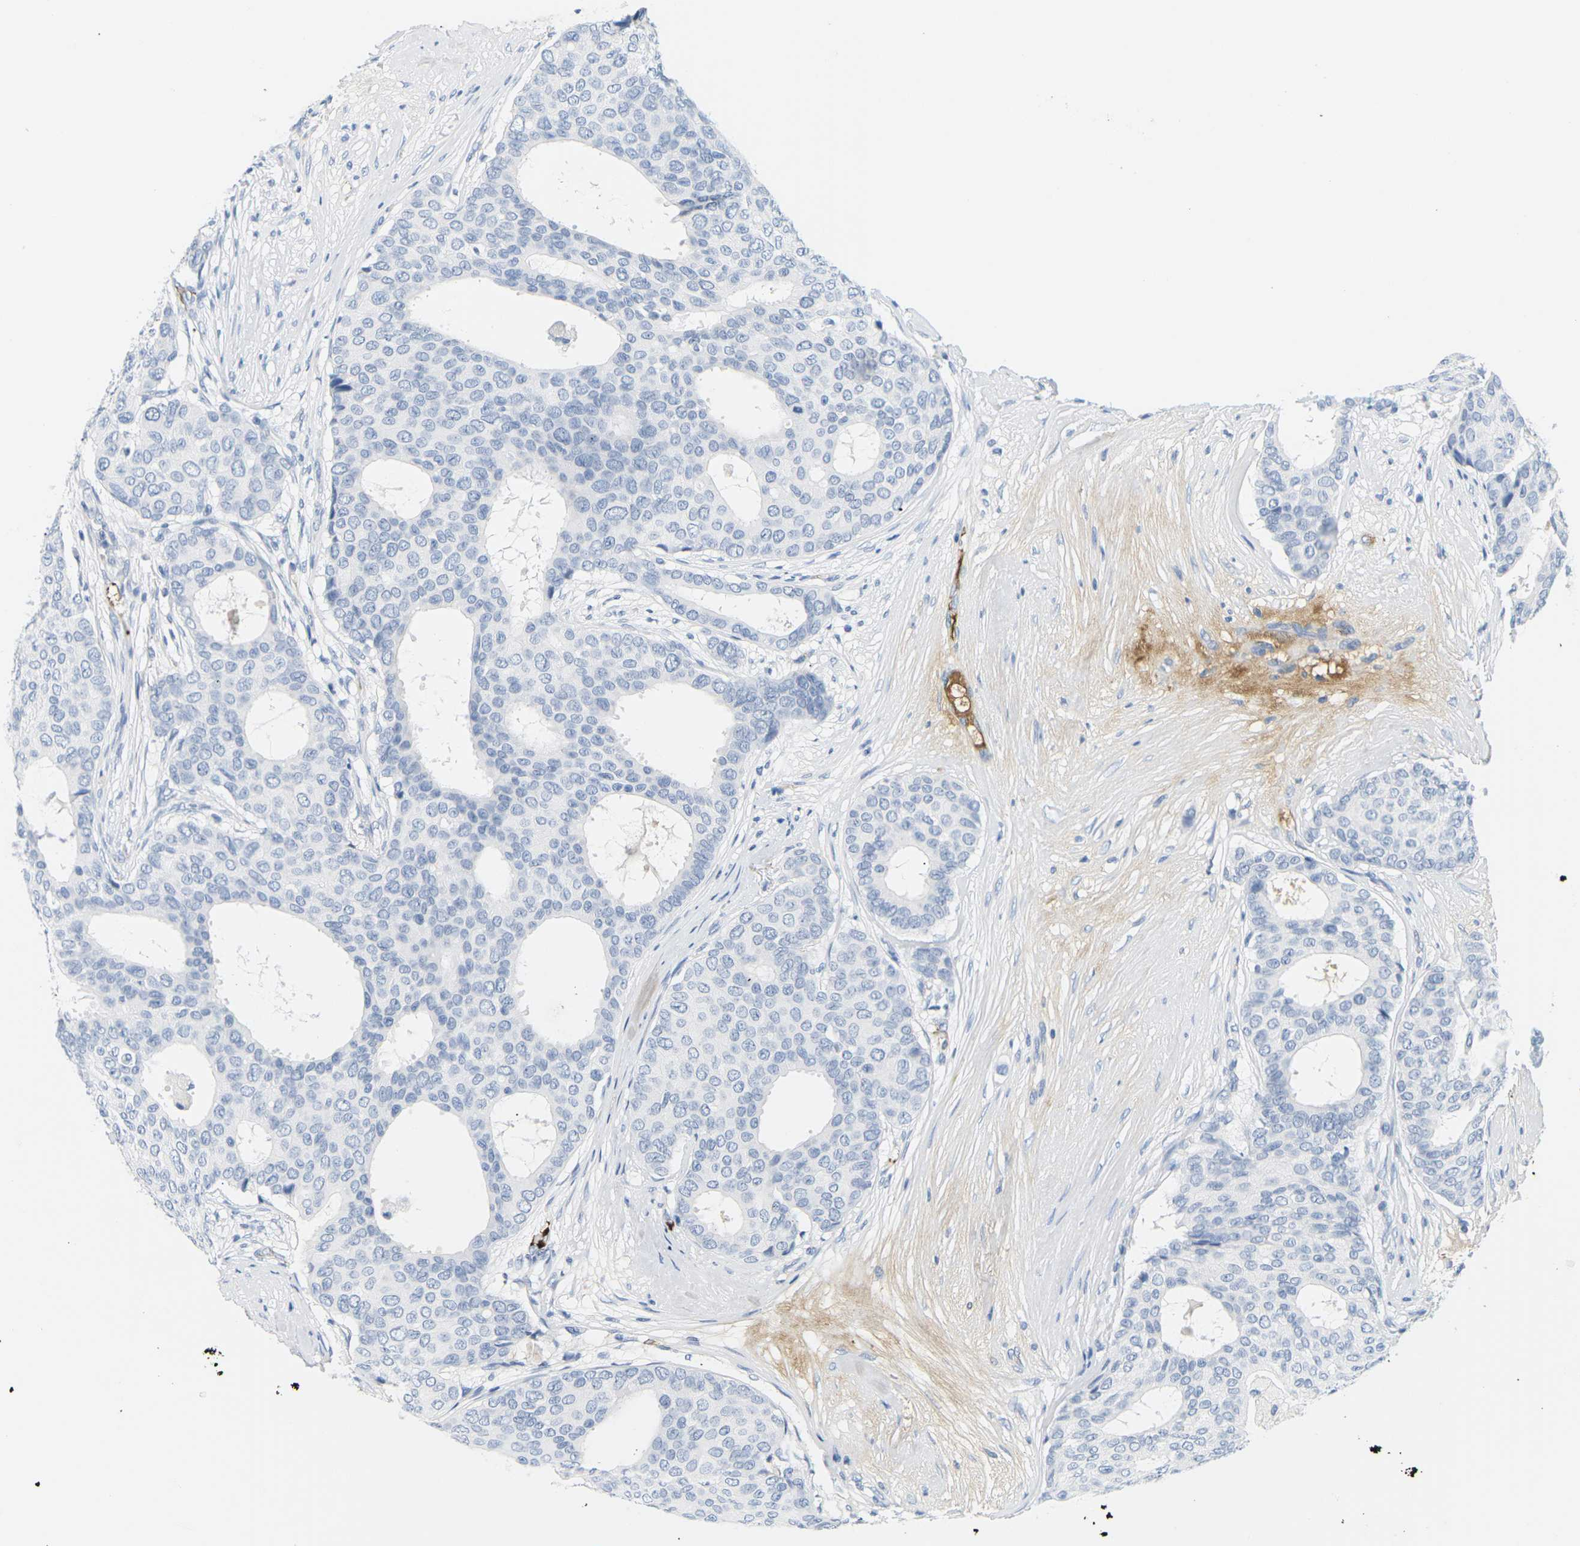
{"staining": {"intensity": "negative", "quantity": "none", "location": "none"}, "tissue": "breast cancer", "cell_type": "Tumor cells", "image_type": "cancer", "snomed": [{"axis": "morphology", "description": "Duct carcinoma"}, {"axis": "topography", "description": "Breast"}], "caption": "IHC of human breast cancer (intraductal carcinoma) displays no staining in tumor cells.", "gene": "APOB", "patient": {"sex": "female", "age": 75}}